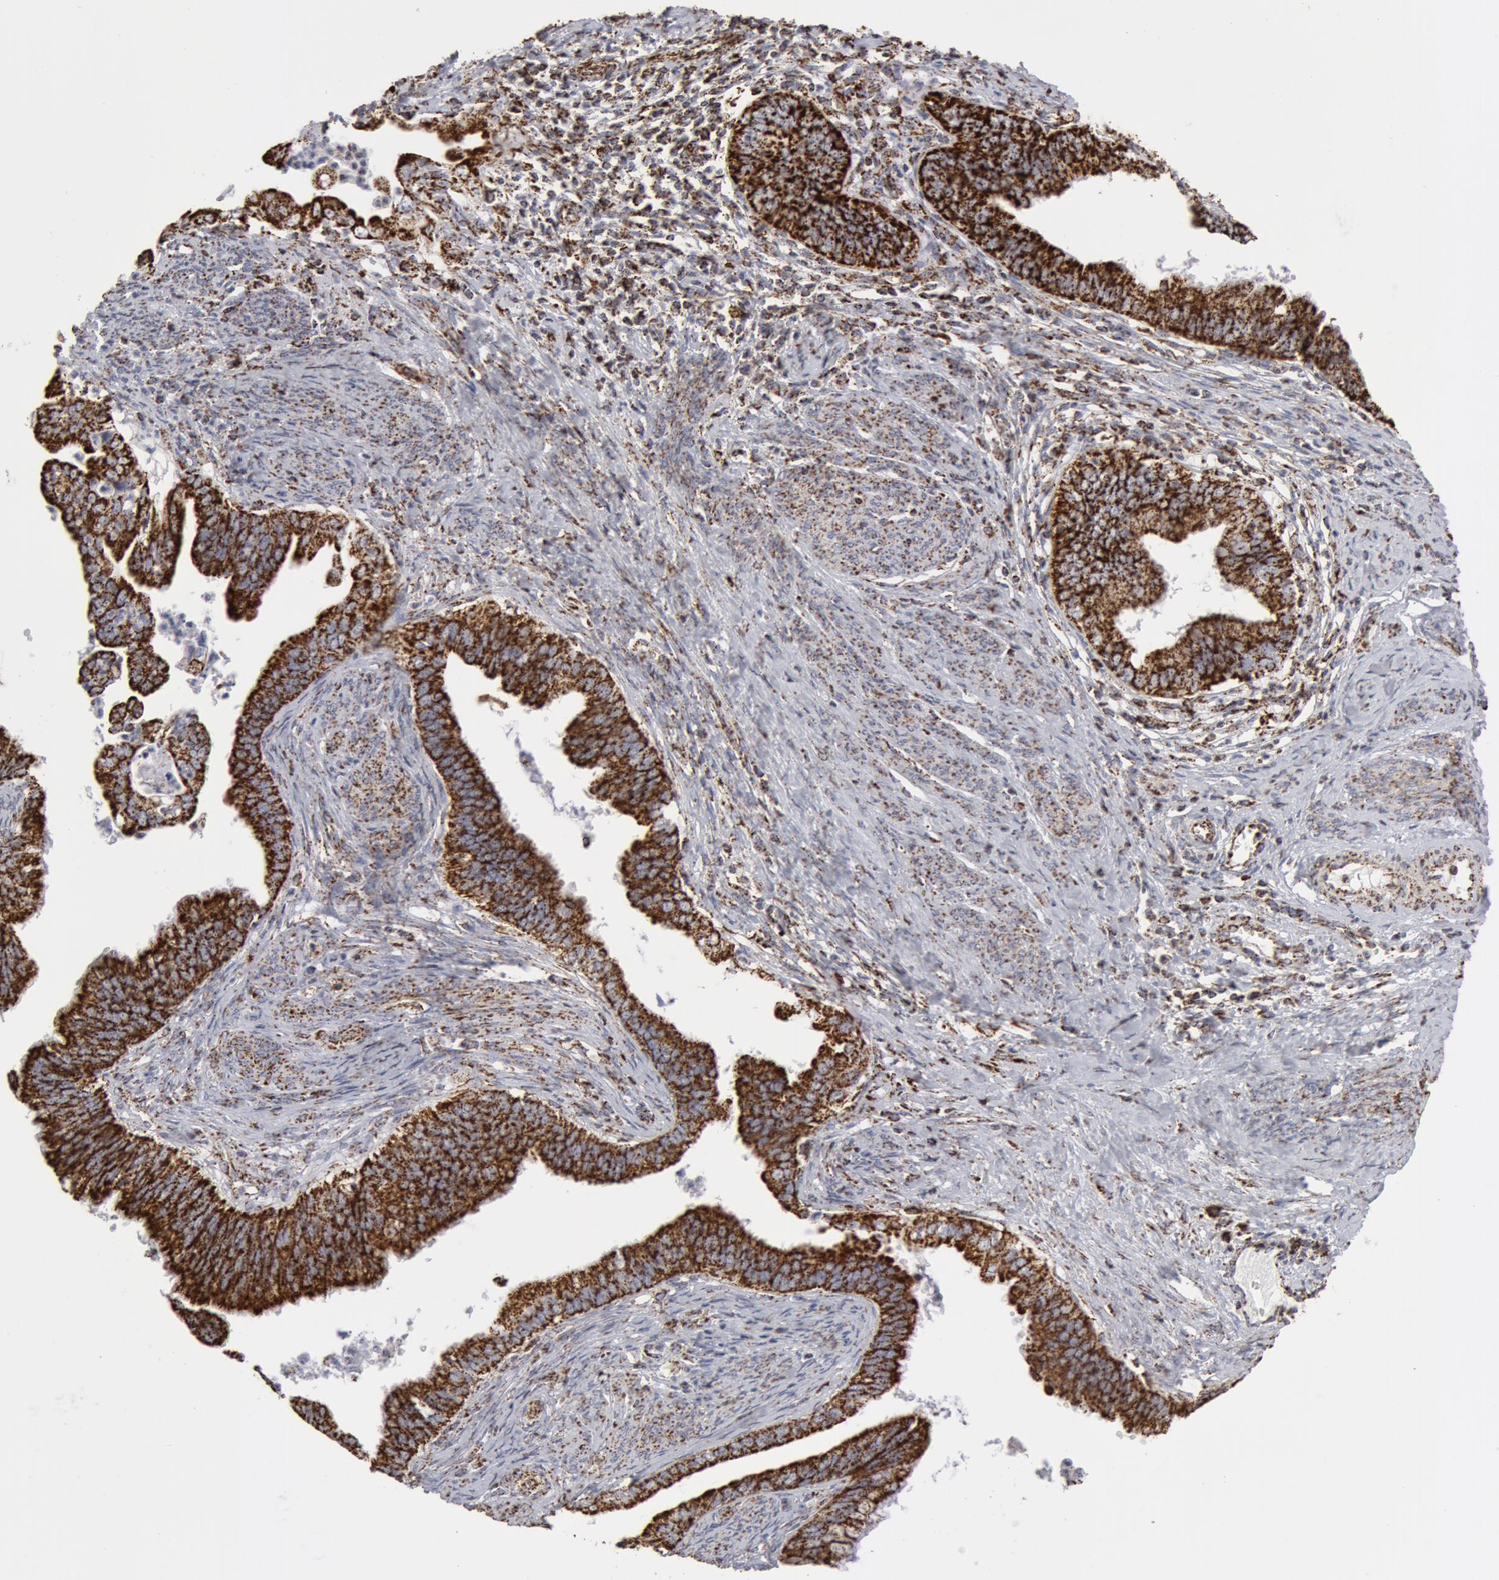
{"staining": {"intensity": "strong", "quantity": ">75%", "location": "cytoplasmic/membranous"}, "tissue": "cervical cancer", "cell_type": "Tumor cells", "image_type": "cancer", "snomed": [{"axis": "morphology", "description": "Adenocarcinoma, NOS"}, {"axis": "topography", "description": "Cervix"}], "caption": "Protein expression analysis of adenocarcinoma (cervical) demonstrates strong cytoplasmic/membranous positivity in approximately >75% of tumor cells. (DAB (3,3'-diaminobenzidine) = brown stain, brightfield microscopy at high magnification).", "gene": "ATP5F1B", "patient": {"sex": "female", "age": 41}}